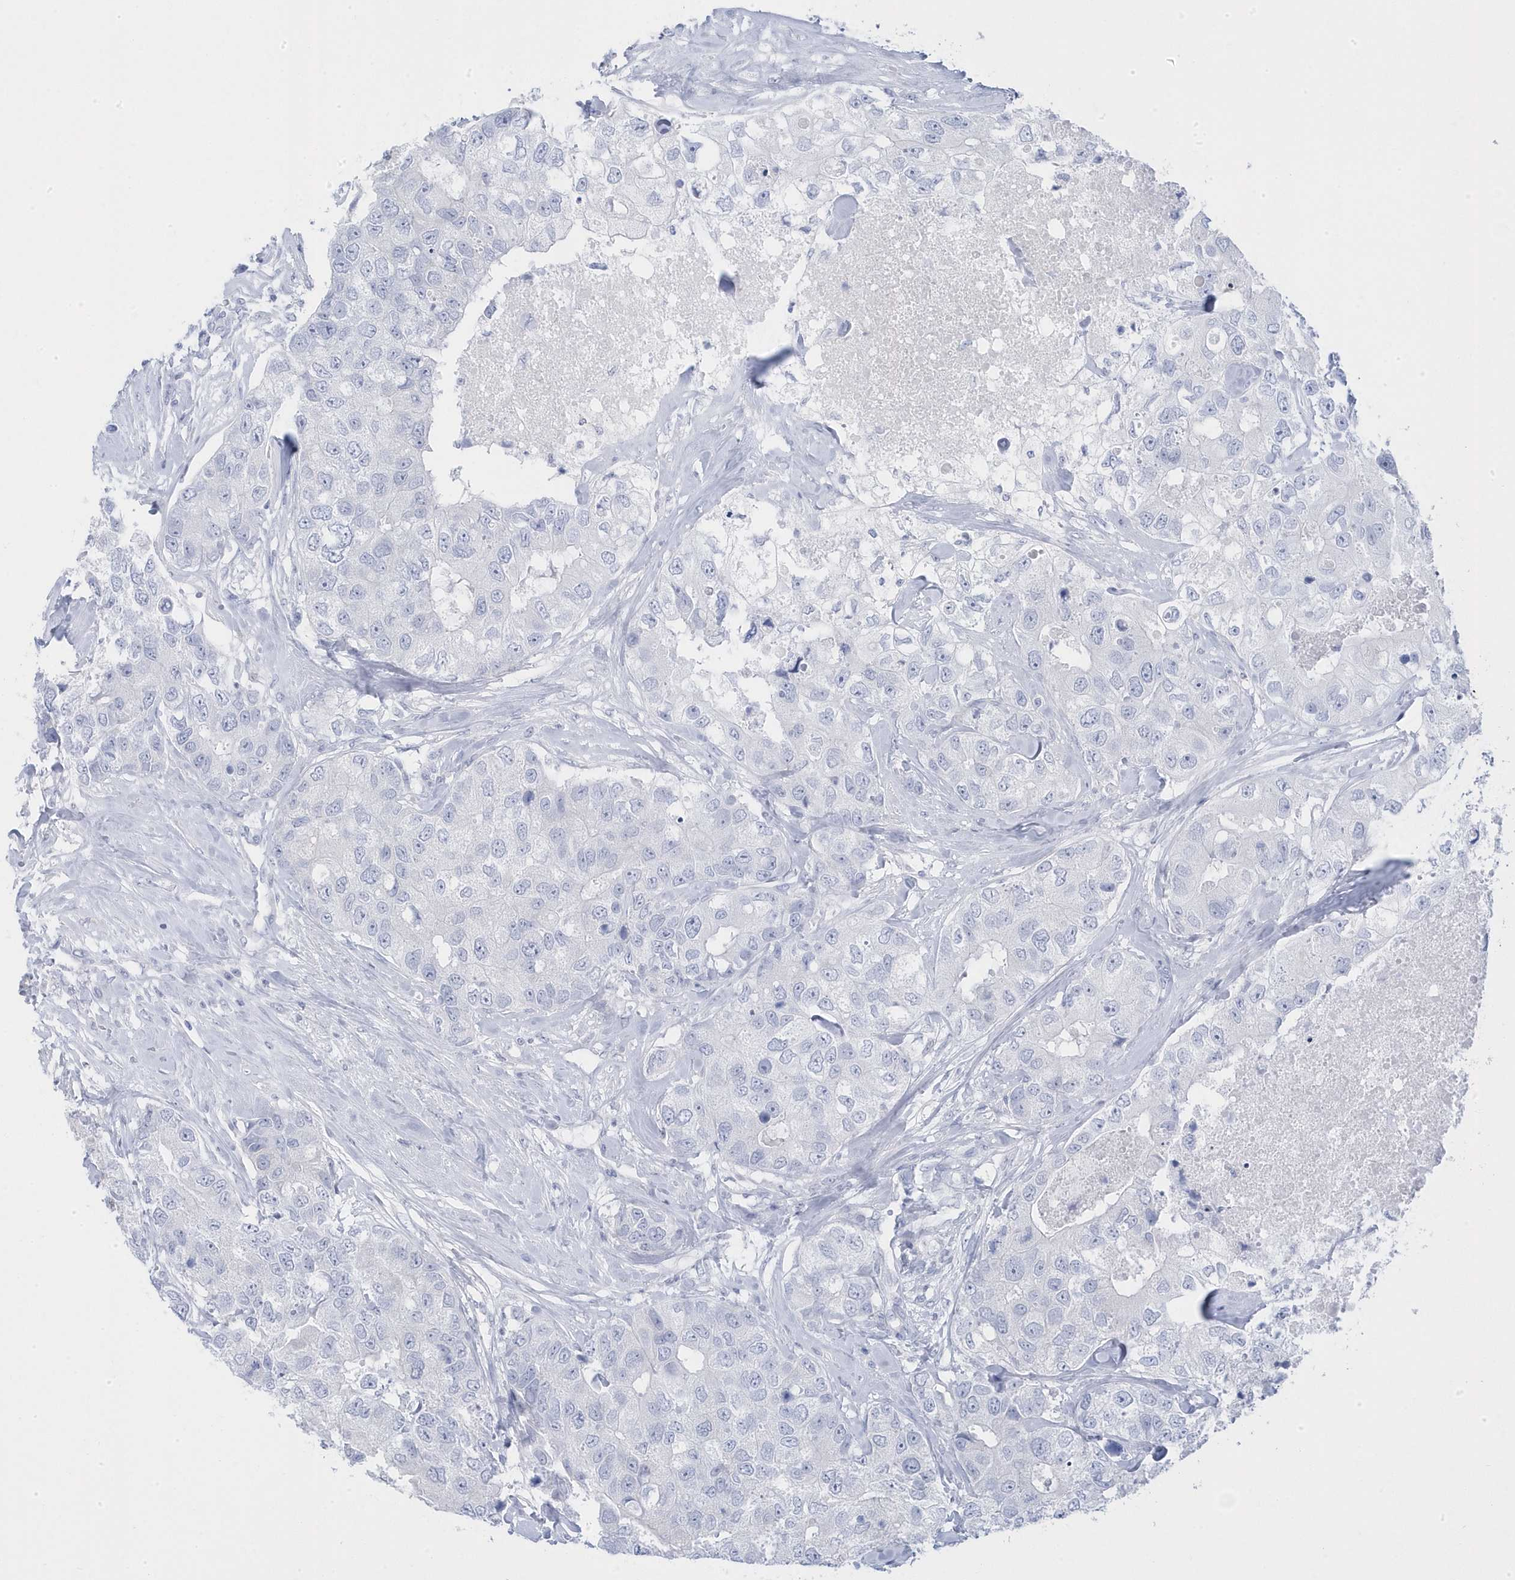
{"staining": {"intensity": "negative", "quantity": "none", "location": "none"}, "tissue": "breast cancer", "cell_type": "Tumor cells", "image_type": "cancer", "snomed": [{"axis": "morphology", "description": "Duct carcinoma"}, {"axis": "topography", "description": "Breast"}], "caption": "The immunohistochemistry (IHC) photomicrograph has no significant expression in tumor cells of intraductal carcinoma (breast) tissue.", "gene": "GTPBP6", "patient": {"sex": "female", "age": 62}}